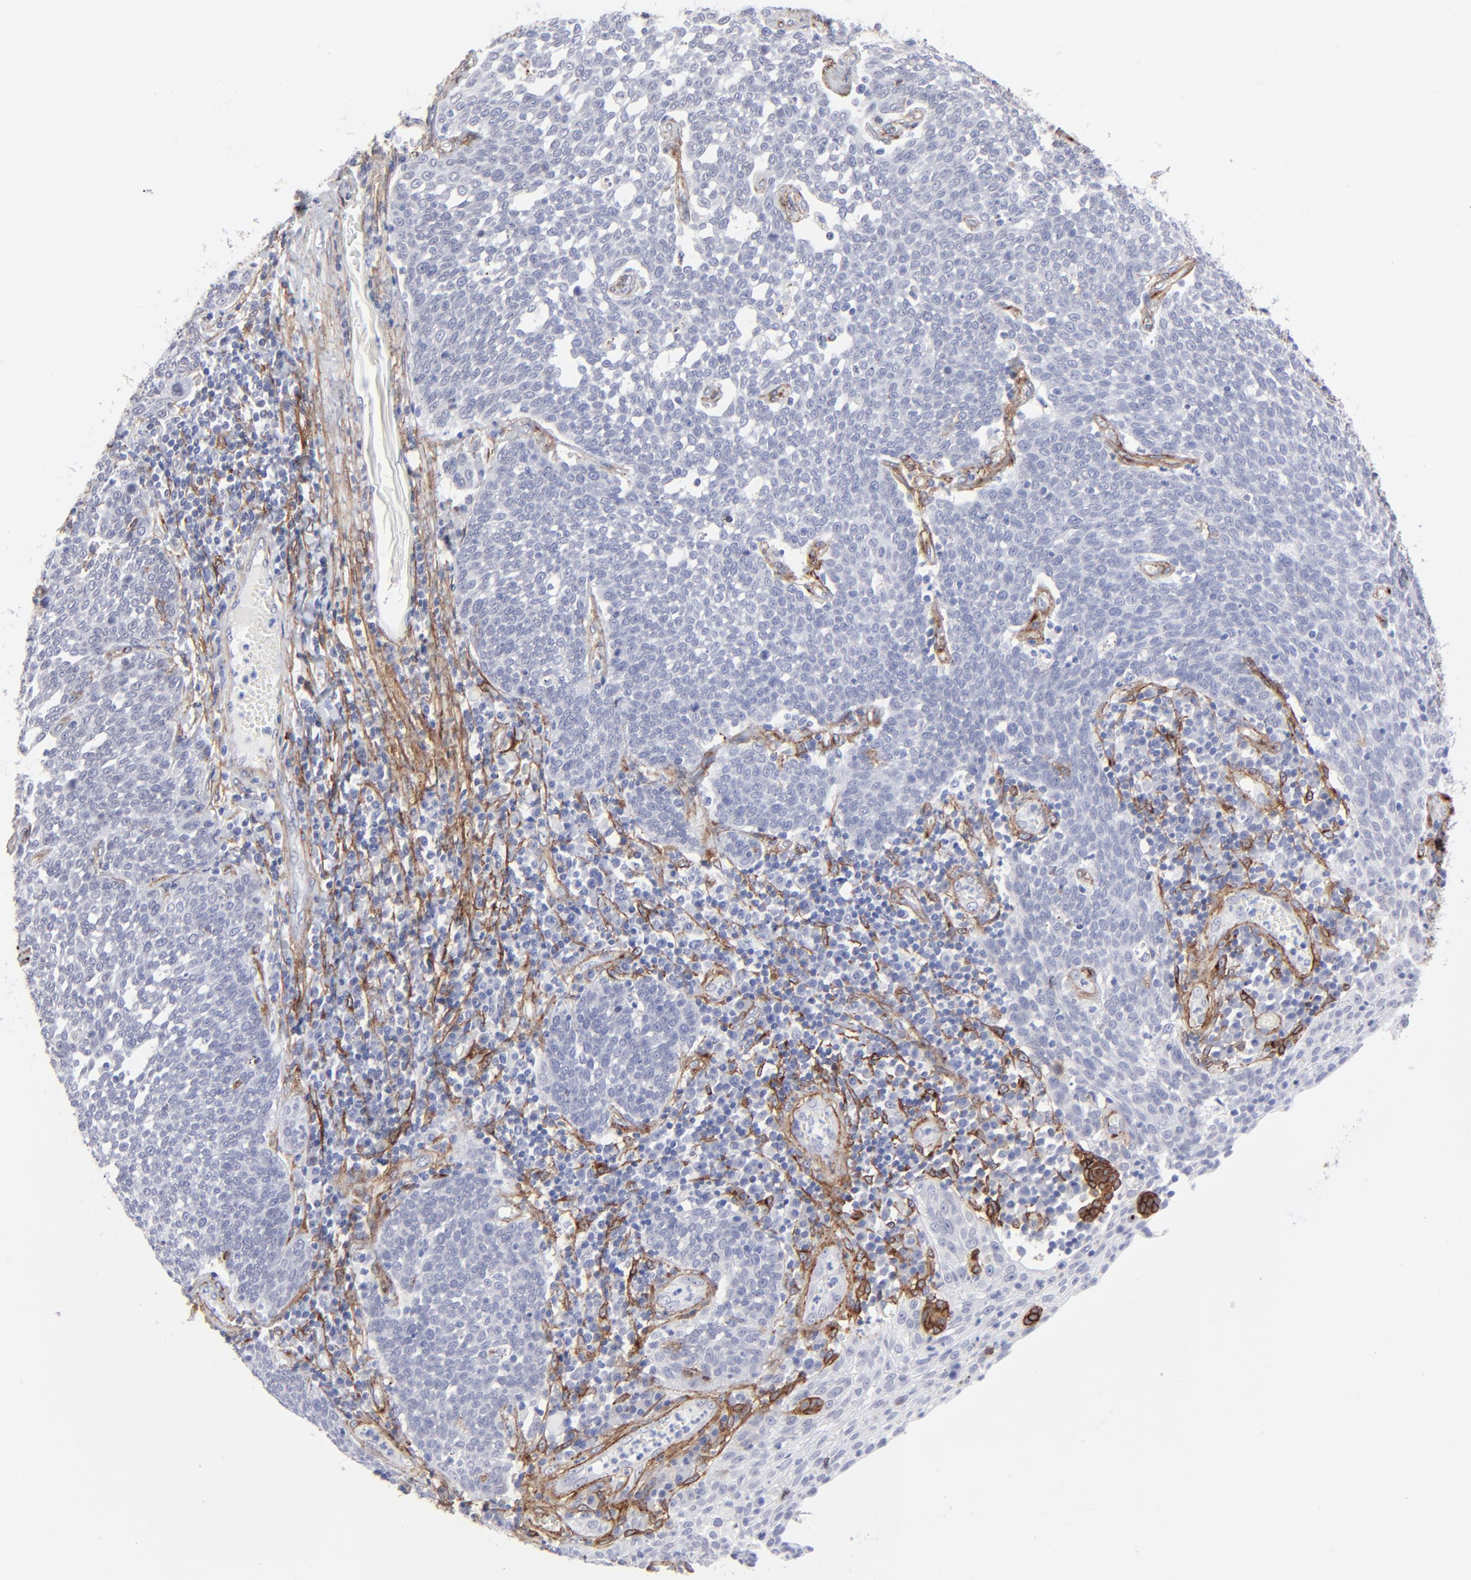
{"staining": {"intensity": "negative", "quantity": "none", "location": "none"}, "tissue": "cervical cancer", "cell_type": "Tumor cells", "image_type": "cancer", "snomed": [{"axis": "morphology", "description": "Squamous cell carcinoma, NOS"}, {"axis": "topography", "description": "Cervix"}], "caption": "Squamous cell carcinoma (cervical) was stained to show a protein in brown. There is no significant positivity in tumor cells. (Stains: DAB immunohistochemistry (IHC) with hematoxylin counter stain, Microscopy: brightfield microscopy at high magnification).", "gene": "PDGFRB", "patient": {"sex": "female", "age": 34}}